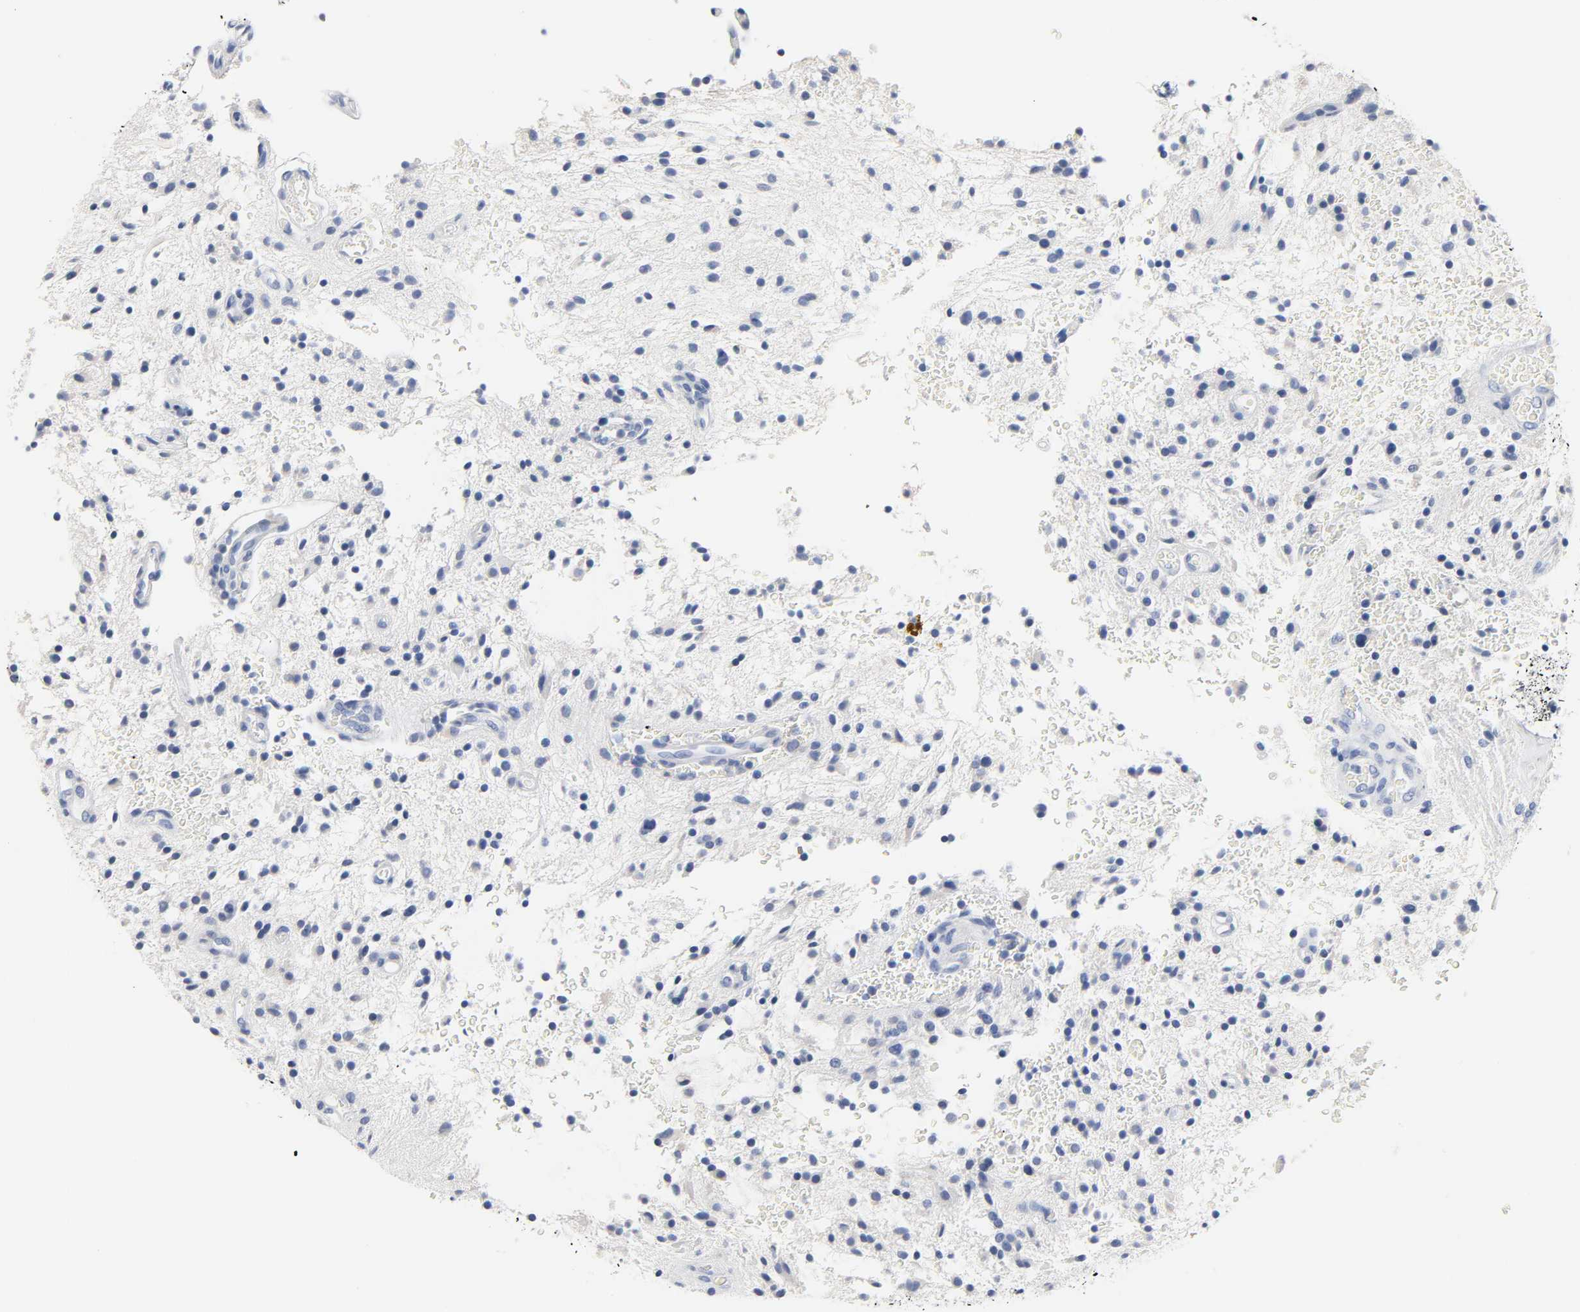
{"staining": {"intensity": "negative", "quantity": "none", "location": "none"}, "tissue": "glioma", "cell_type": "Tumor cells", "image_type": "cancer", "snomed": [{"axis": "morphology", "description": "Glioma, malignant, NOS"}, {"axis": "topography", "description": "Cerebellum"}], "caption": "A photomicrograph of glioma stained for a protein reveals no brown staining in tumor cells.", "gene": "ACP3", "patient": {"sex": "female", "age": 10}}